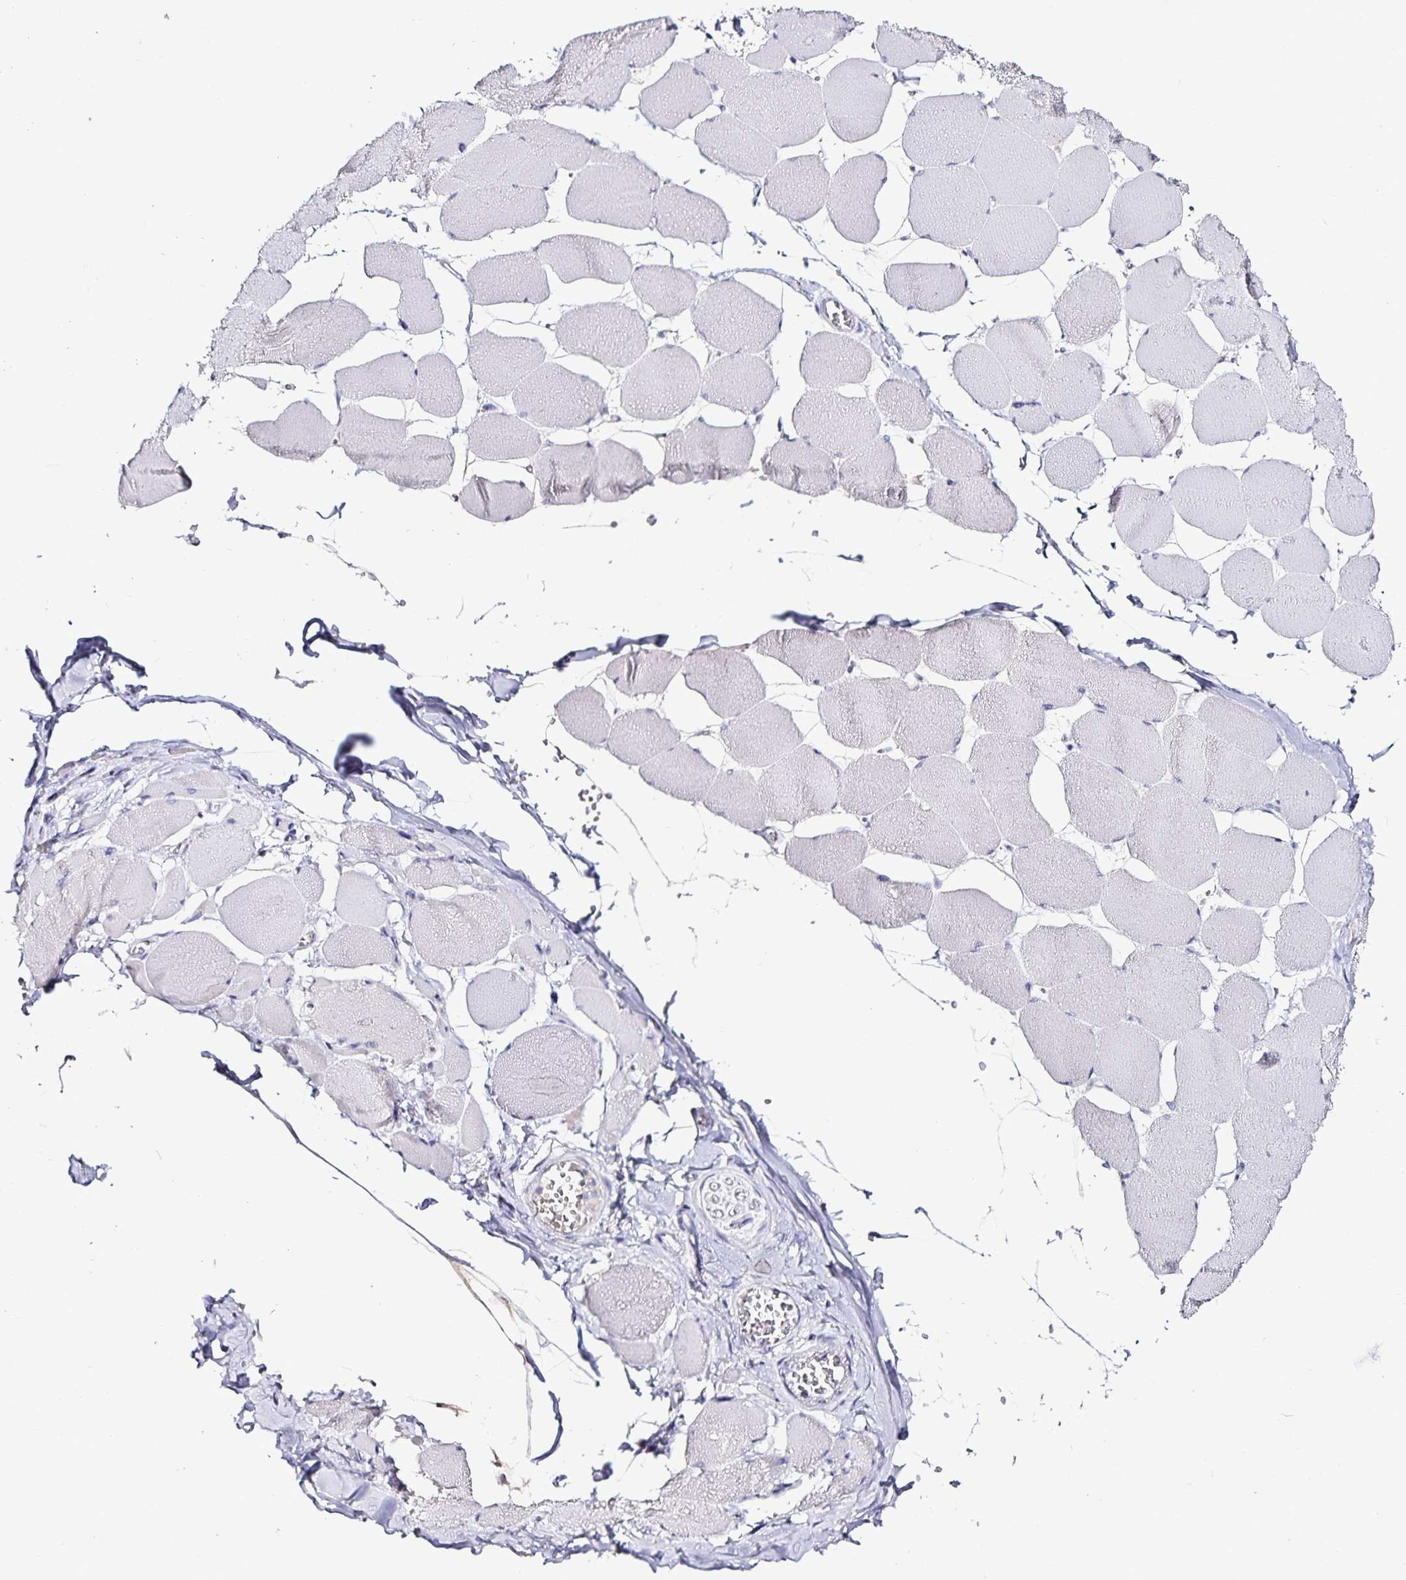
{"staining": {"intensity": "negative", "quantity": "none", "location": "none"}, "tissue": "skeletal muscle", "cell_type": "Myocytes", "image_type": "normal", "snomed": [{"axis": "morphology", "description": "Normal tissue, NOS"}, {"axis": "topography", "description": "Skeletal muscle"}], "caption": "DAB immunohistochemical staining of benign human skeletal muscle exhibits no significant expression in myocytes.", "gene": "TTR", "patient": {"sex": "female", "age": 75}}